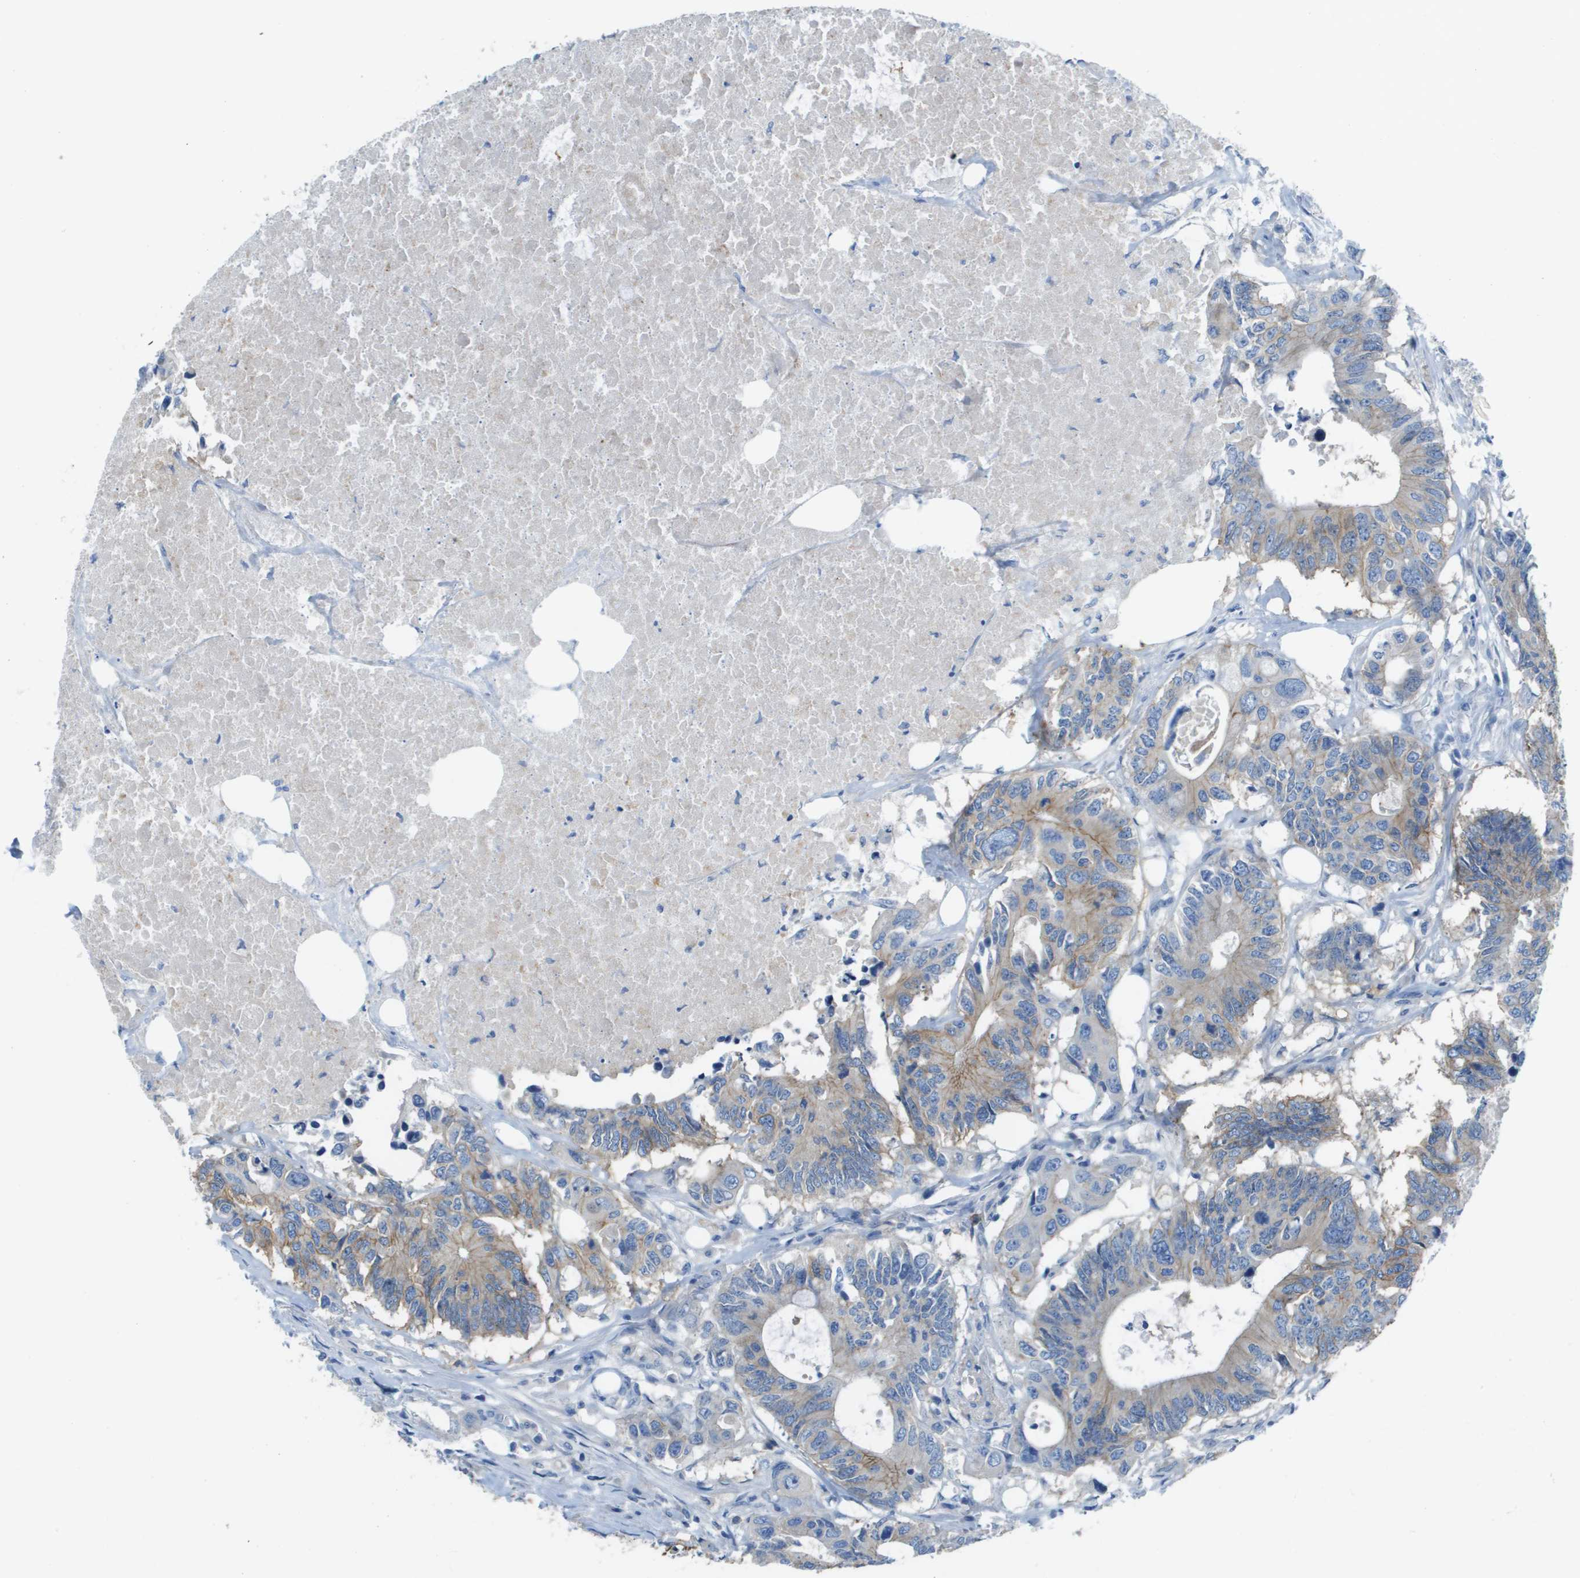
{"staining": {"intensity": "moderate", "quantity": "<25%", "location": "cytoplasmic/membranous"}, "tissue": "colorectal cancer", "cell_type": "Tumor cells", "image_type": "cancer", "snomed": [{"axis": "morphology", "description": "Adenocarcinoma, NOS"}, {"axis": "topography", "description": "Colon"}], "caption": "Immunohistochemical staining of colorectal adenocarcinoma exhibits low levels of moderate cytoplasmic/membranous protein positivity in approximately <25% of tumor cells. (IHC, brightfield microscopy, high magnification).", "gene": "CD46", "patient": {"sex": "male", "age": 71}}